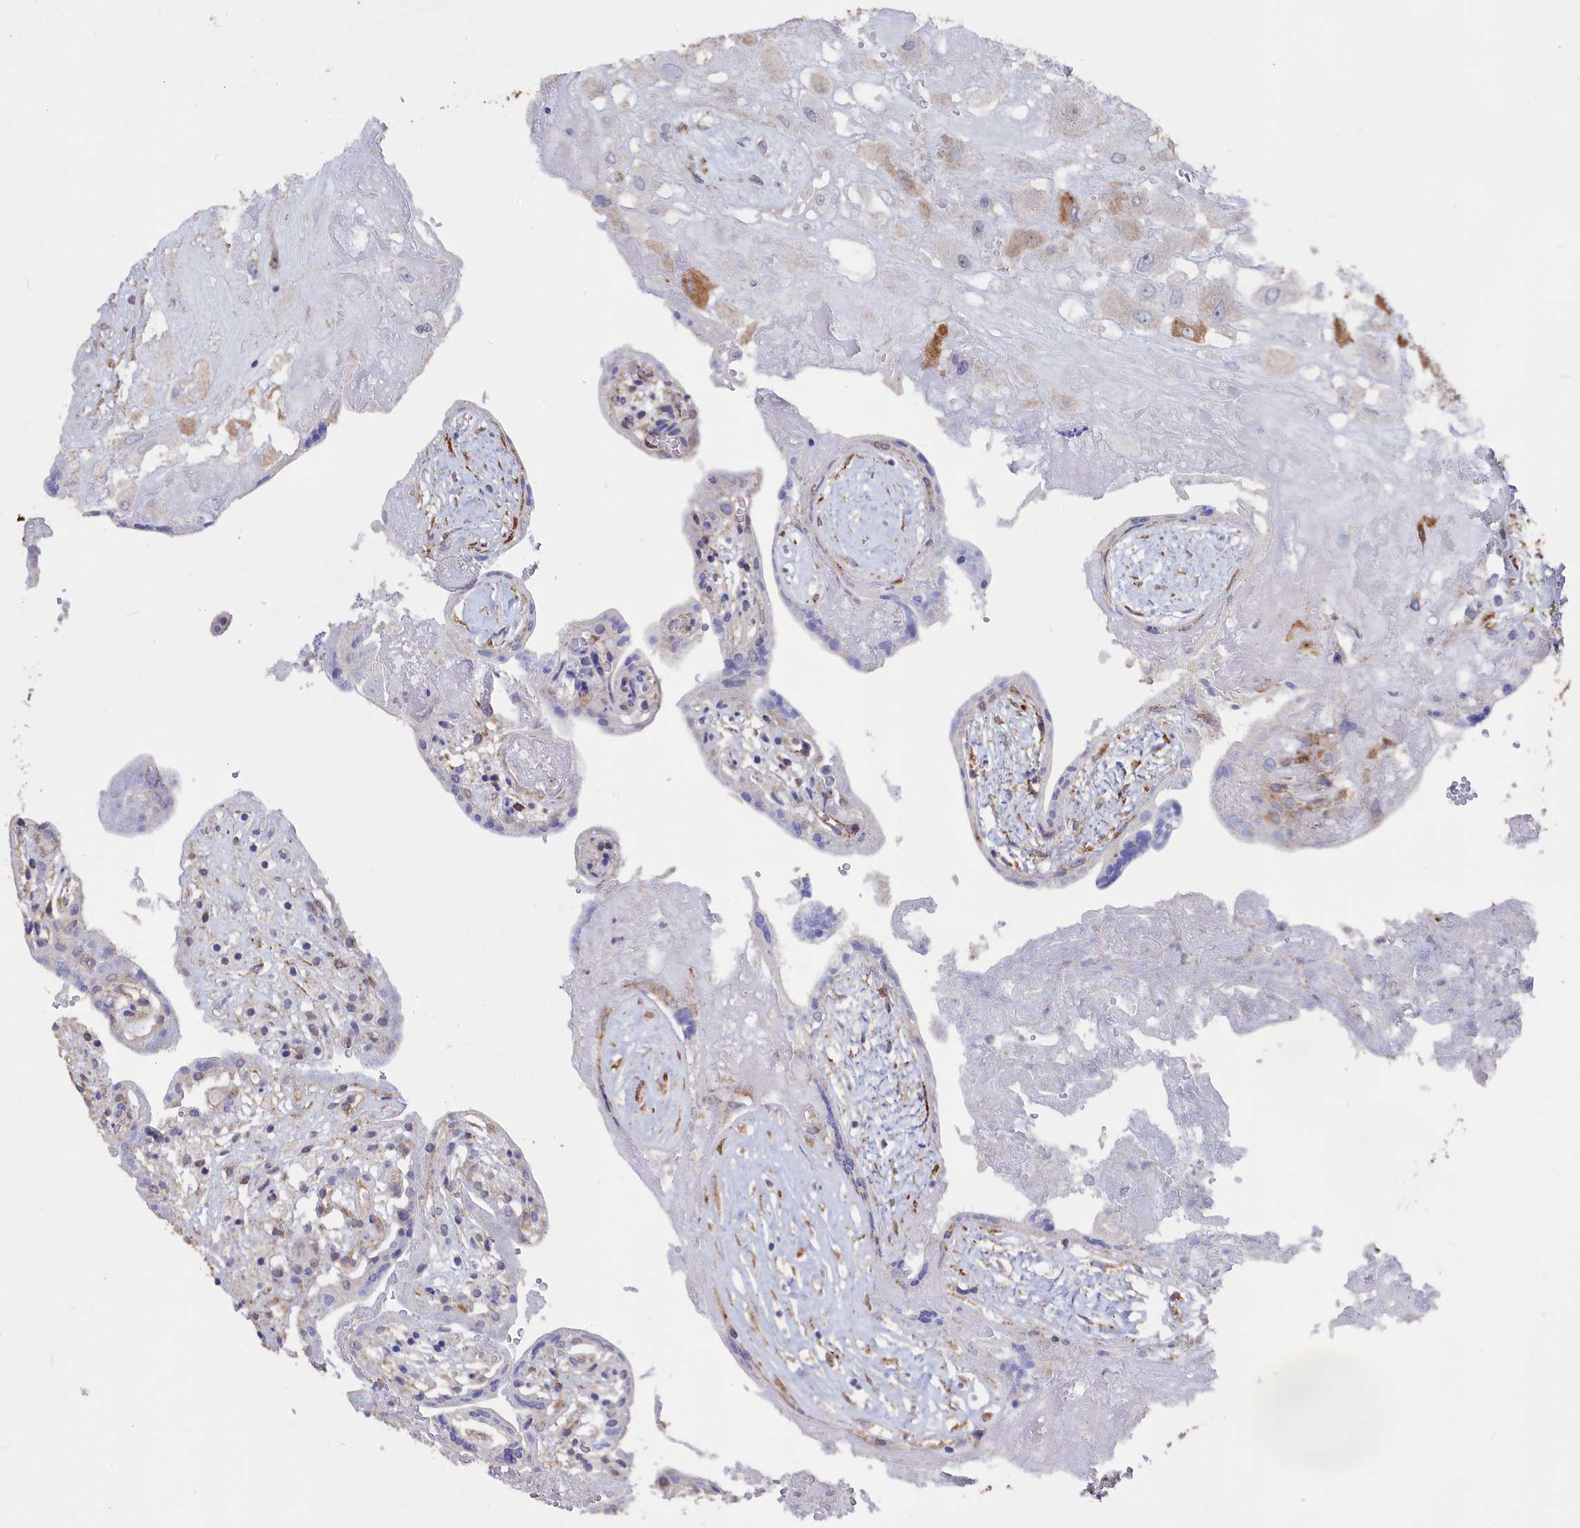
{"staining": {"intensity": "moderate", "quantity": "<25%", "location": "cytoplasmic/membranous"}, "tissue": "placenta", "cell_type": "Decidual cells", "image_type": "normal", "snomed": [{"axis": "morphology", "description": "Normal tissue, NOS"}, {"axis": "topography", "description": "Placenta"}], "caption": "Immunohistochemical staining of unremarkable human placenta reveals moderate cytoplasmic/membranous protein staining in approximately <25% of decidual cells. Immunohistochemistry stains the protein of interest in brown and the nuclei are stained blue.", "gene": "SEMG2", "patient": {"sex": "female", "age": 37}}